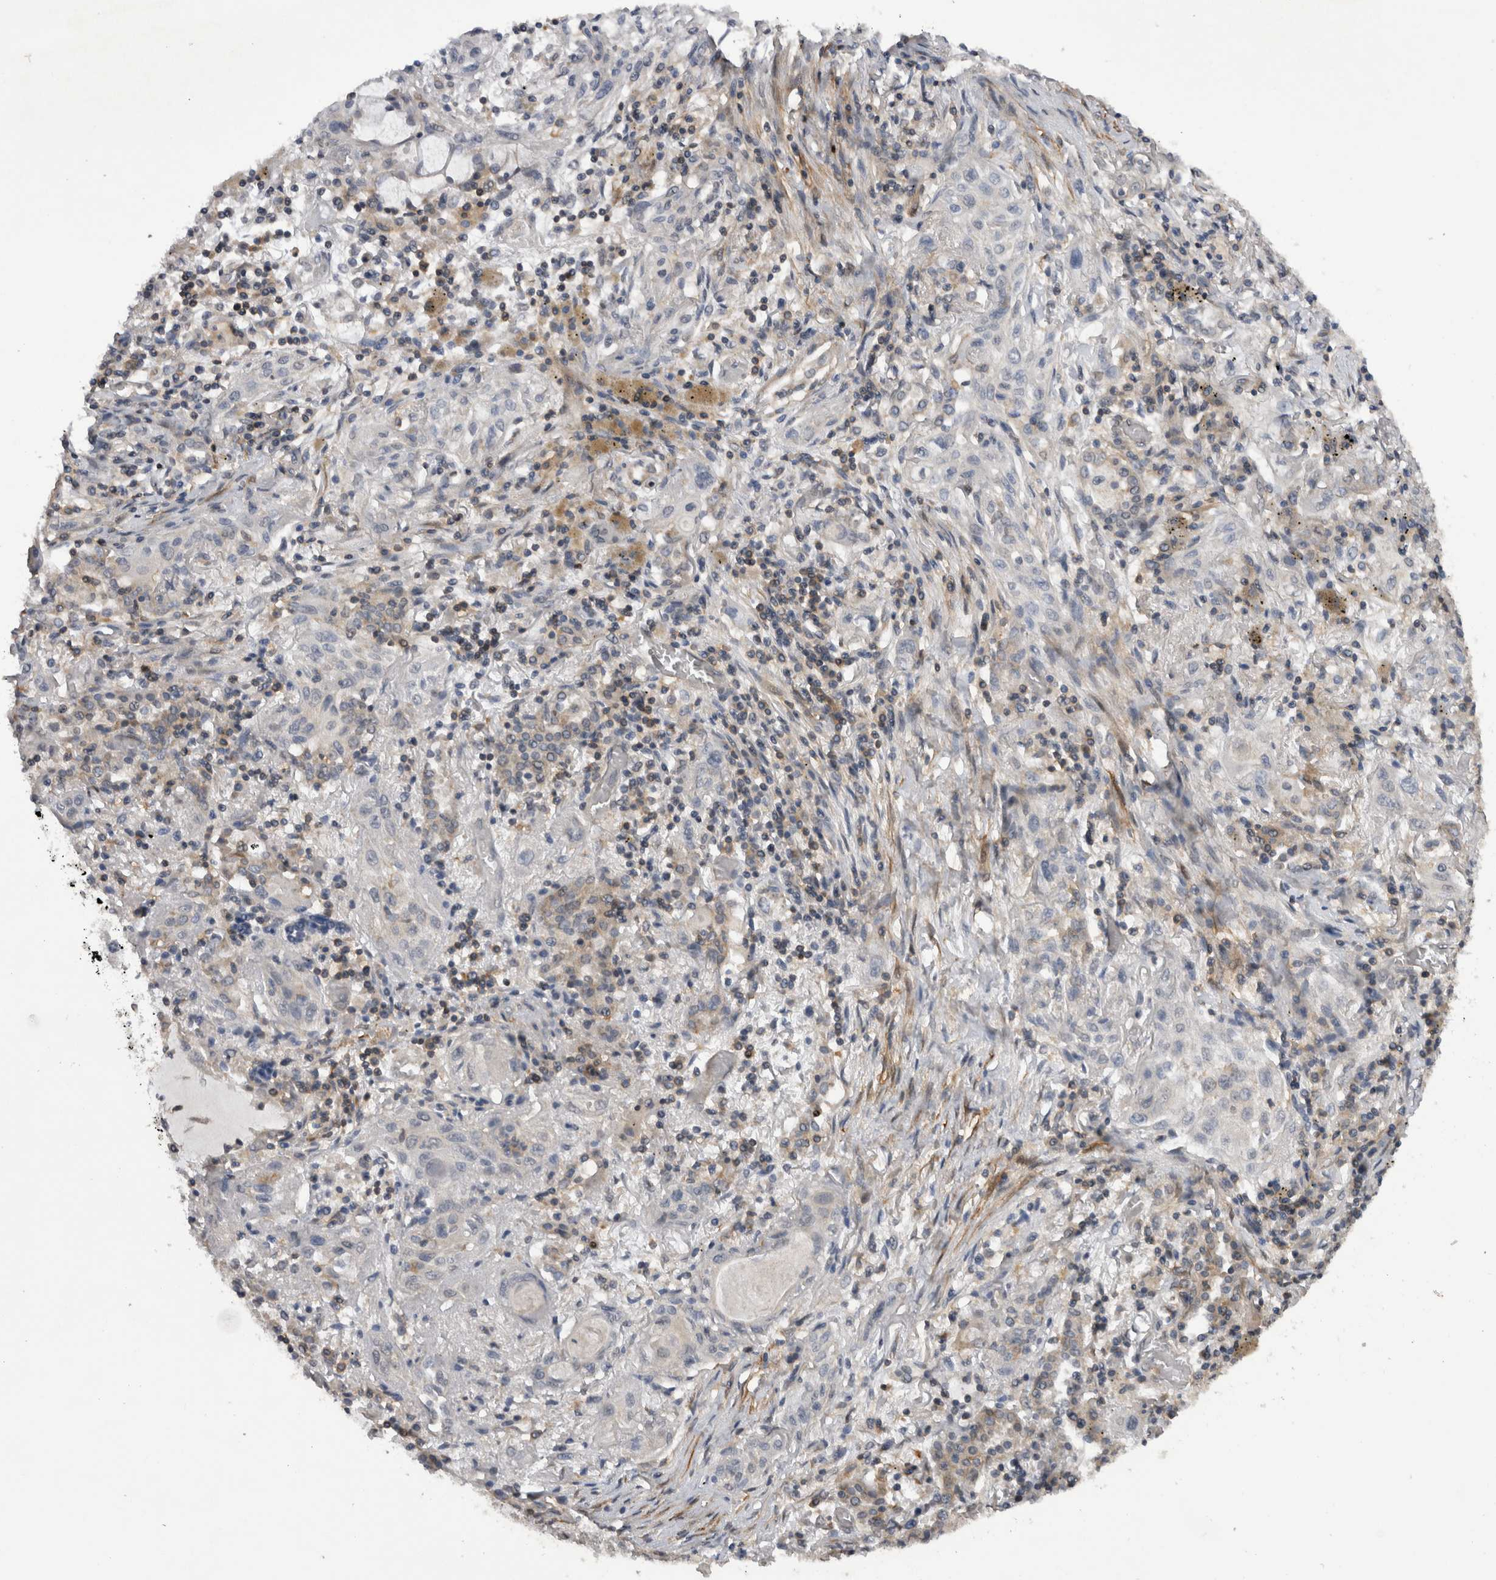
{"staining": {"intensity": "negative", "quantity": "none", "location": "none"}, "tissue": "lung cancer", "cell_type": "Tumor cells", "image_type": "cancer", "snomed": [{"axis": "morphology", "description": "Squamous cell carcinoma, NOS"}, {"axis": "topography", "description": "Lung"}], "caption": "Protein analysis of squamous cell carcinoma (lung) exhibits no significant positivity in tumor cells.", "gene": "NFATC2", "patient": {"sex": "female", "age": 47}}